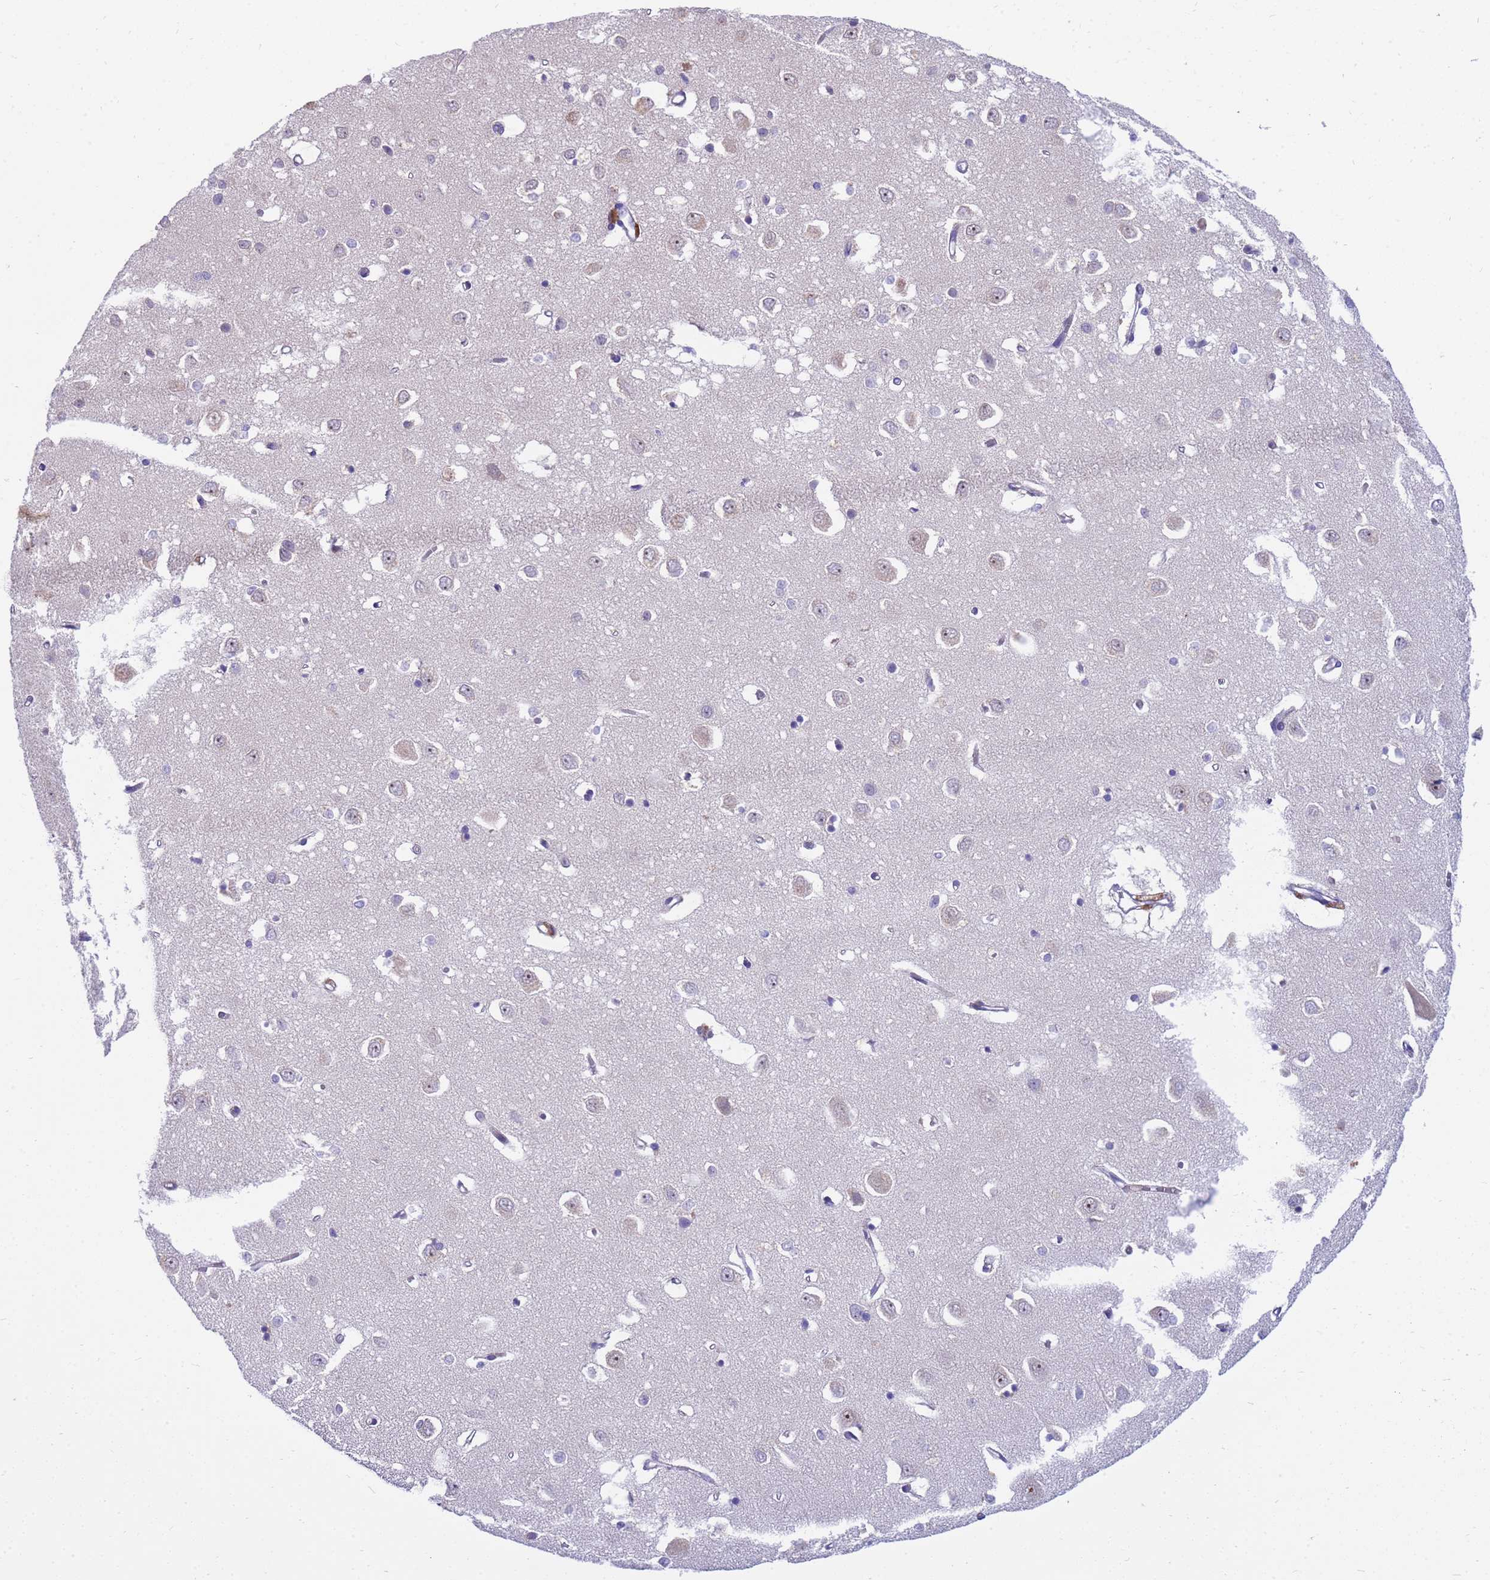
{"staining": {"intensity": "weak", "quantity": ">75%", "location": "cytoplasmic/membranous"}, "tissue": "cerebral cortex", "cell_type": "Endothelial cells", "image_type": "normal", "snomed": [{"axis": "morphology", "description": "Normal tissue, NOS"}, {"axis": "topography", "description": "Cerebral cortex"}], "caption": "High-power microscopy captured an immunohistochemistry (IHC) image of normal cerebral cortex, revealing weak cytoplasmic/membranous expression in about >75% of endothelial cells.", "gene": "LRATD1", "patient": {"sex": "female", "age": 64}}